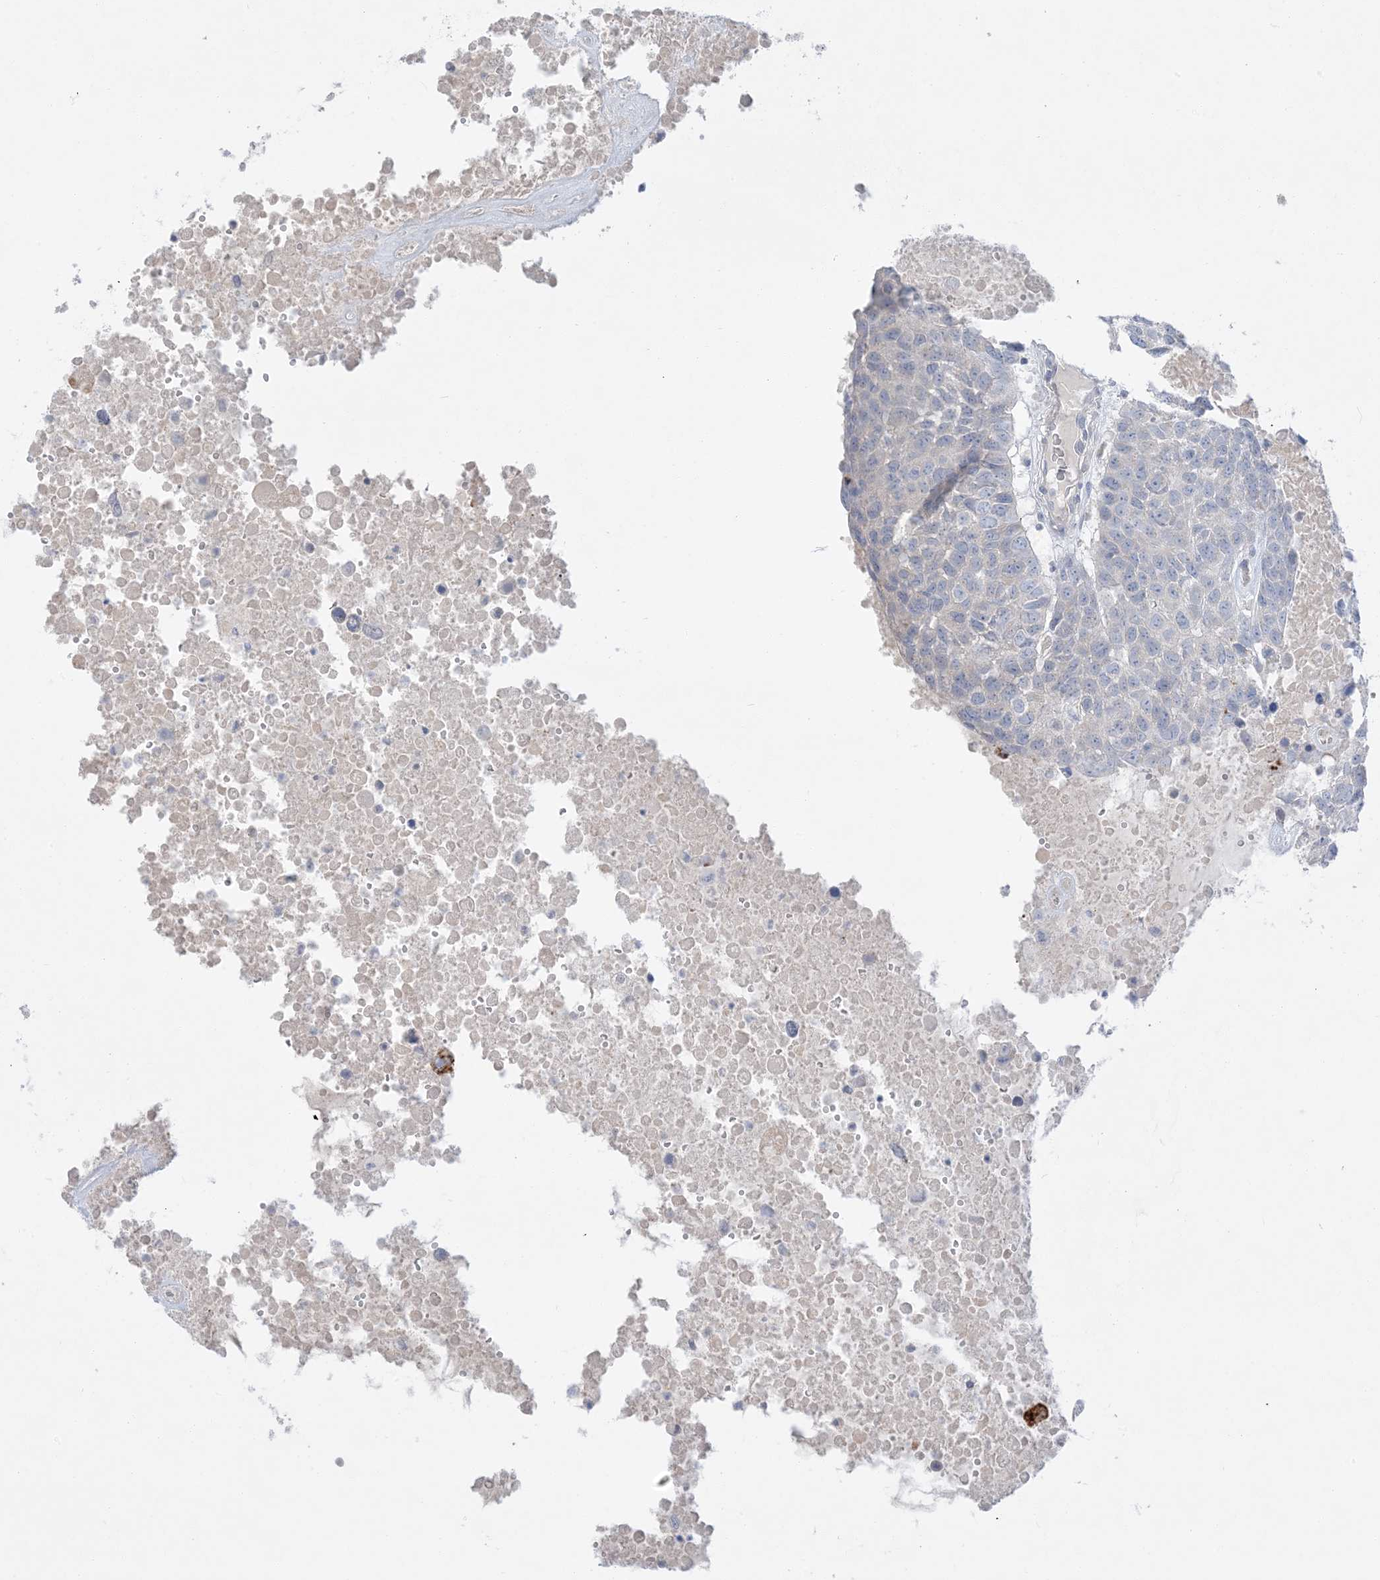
{"staining": {"intensity": "negative", "quantity": "none", "location": "none"}, "tissue": "head and neck cancer", "cell_type": "Tumor cells", "image_type": "cancer", "snomed": [{"axis": "morphology", "description": "Squamous cell carcinoma, NOS"}, {"axis": "topography", "description": "Head-Neck"}], "caption": "Tumor cells show no significant positivity in head and neck cancer.", "gene": "FAM184A", "patient": {"sex": "male", "age": 66}}